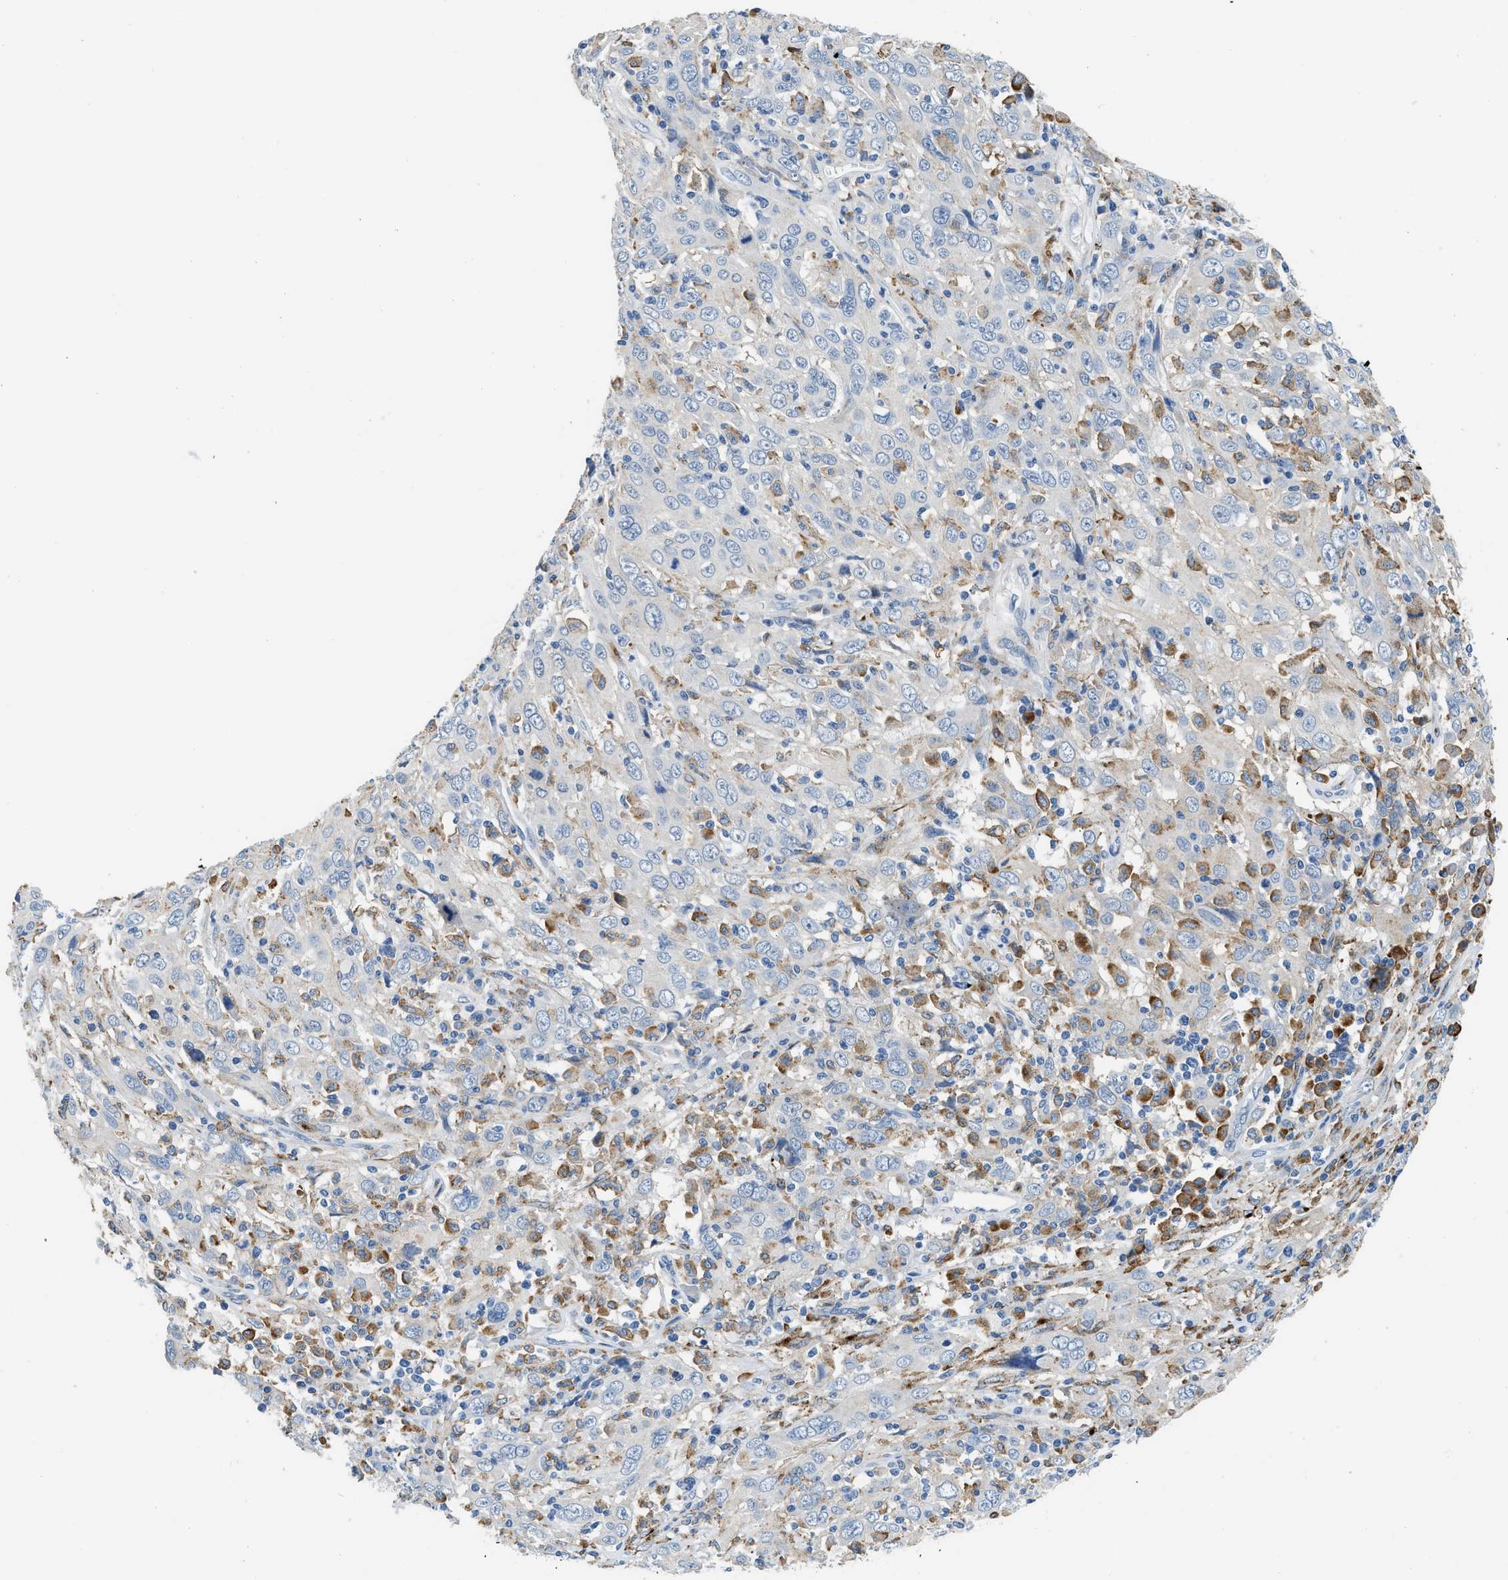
{"staining": {"intensity": "negative", "quantity": "none", "location": "none"}, "tissue": "cervical cancer", "cell_type": "Tumor cells", "image_type": "cancer", "snomed": [{"axis": "morphology", "description": "Squamous cell carcinoma, NOS"}, {"axis": "topography", "description": "Cervix"}], "caption": "Cervical cancer was stained to show a protein in brown. There is no significant staining in tumor cells.", "gene": "LRP1", "patient": {"sex": "female", "age": 46}}